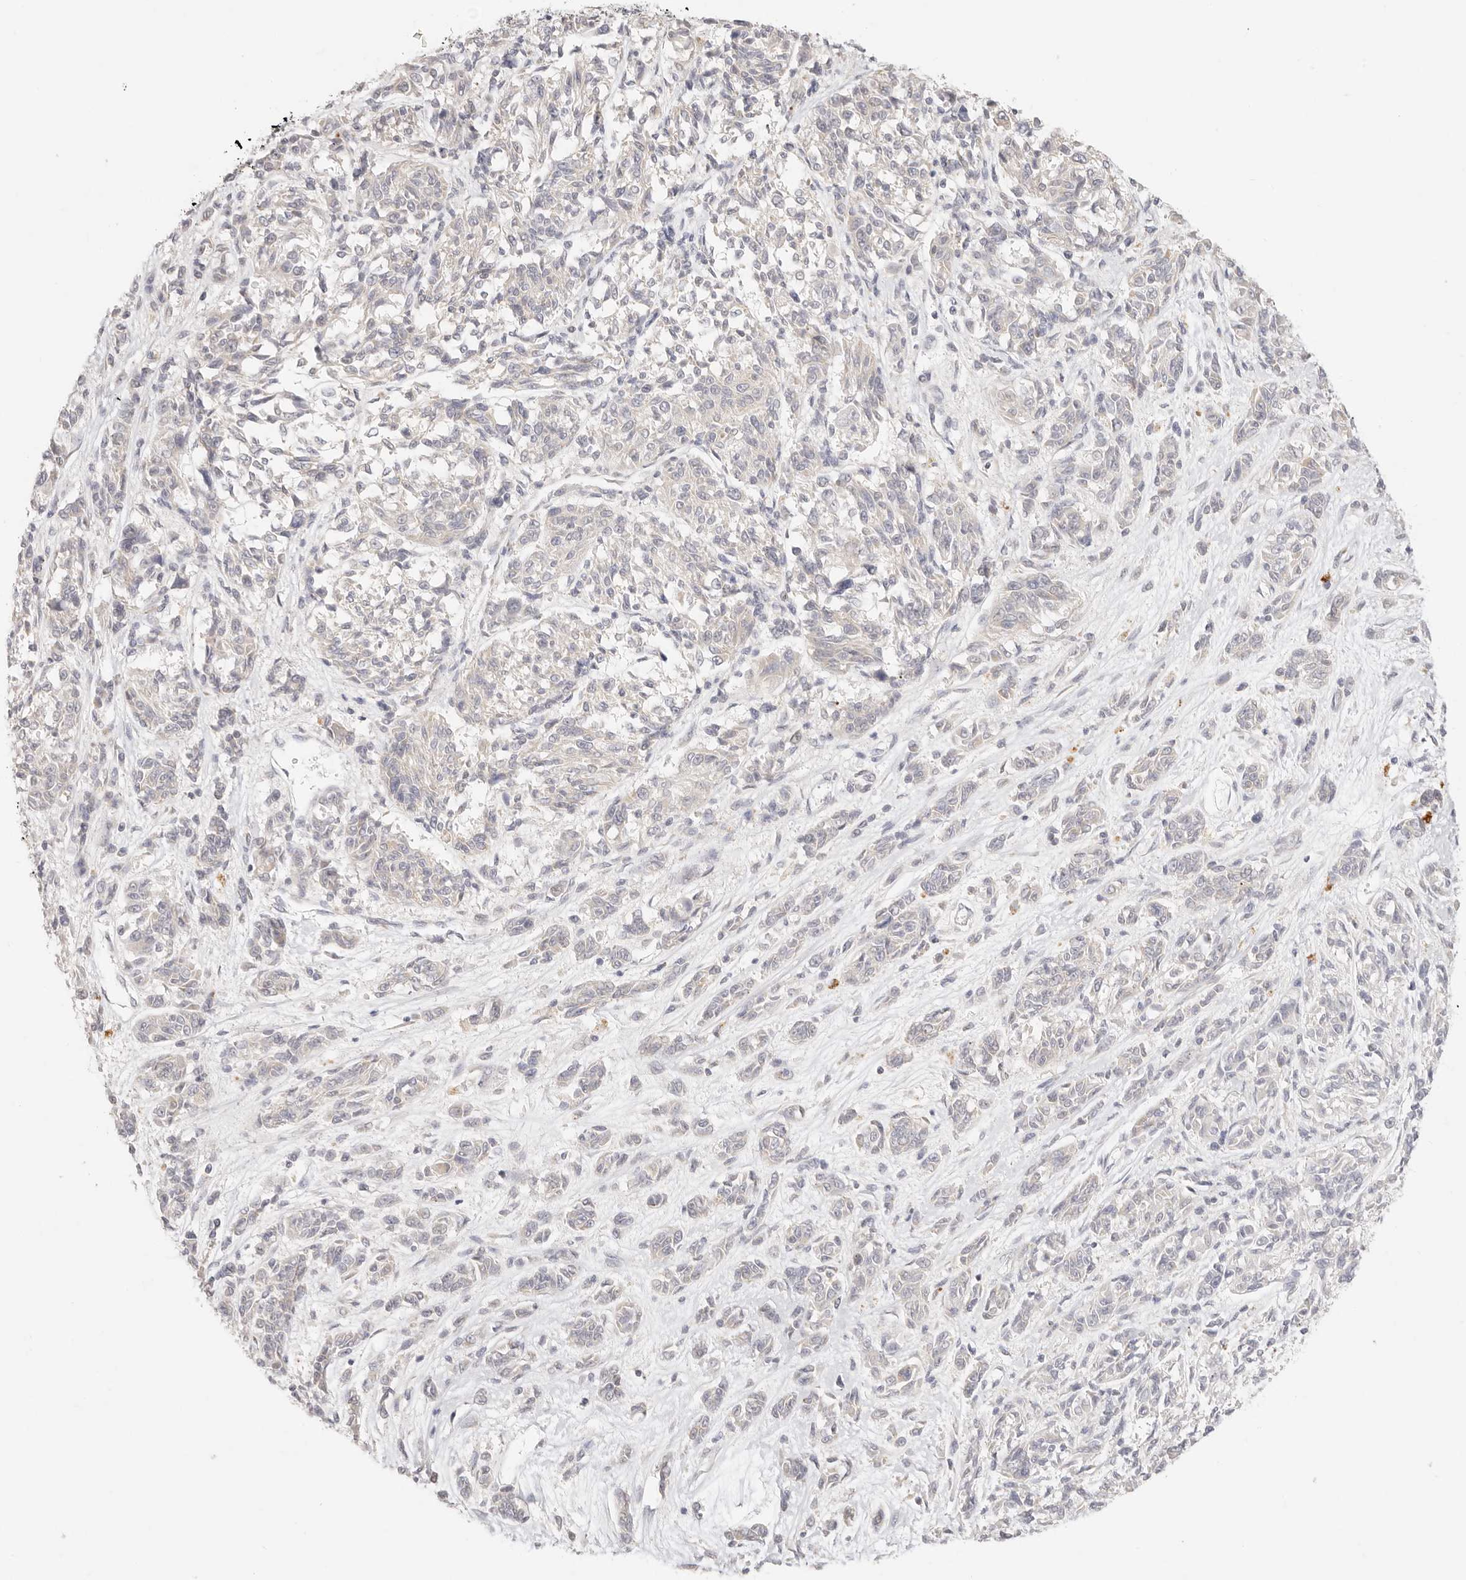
{"staining": {"intensity": "negative", "quantity": "none", "location": "none"}, "tissue": "melanoma", "cell_type": "Tumor cells", "image_type": "cancer", "snomed": [{"axis": "morphology", "description": "Malignant melanoma, NOS"}, {"axis": "topography", "description": "Skin"}], "caption": "Immunohistochemistry (IHC) histopathology image of human melanoma stained for a protein (brown), which reveals no staining in tumor cells.", "gene": "GPR156", "patient": {"sex": "male", "age": 53}}